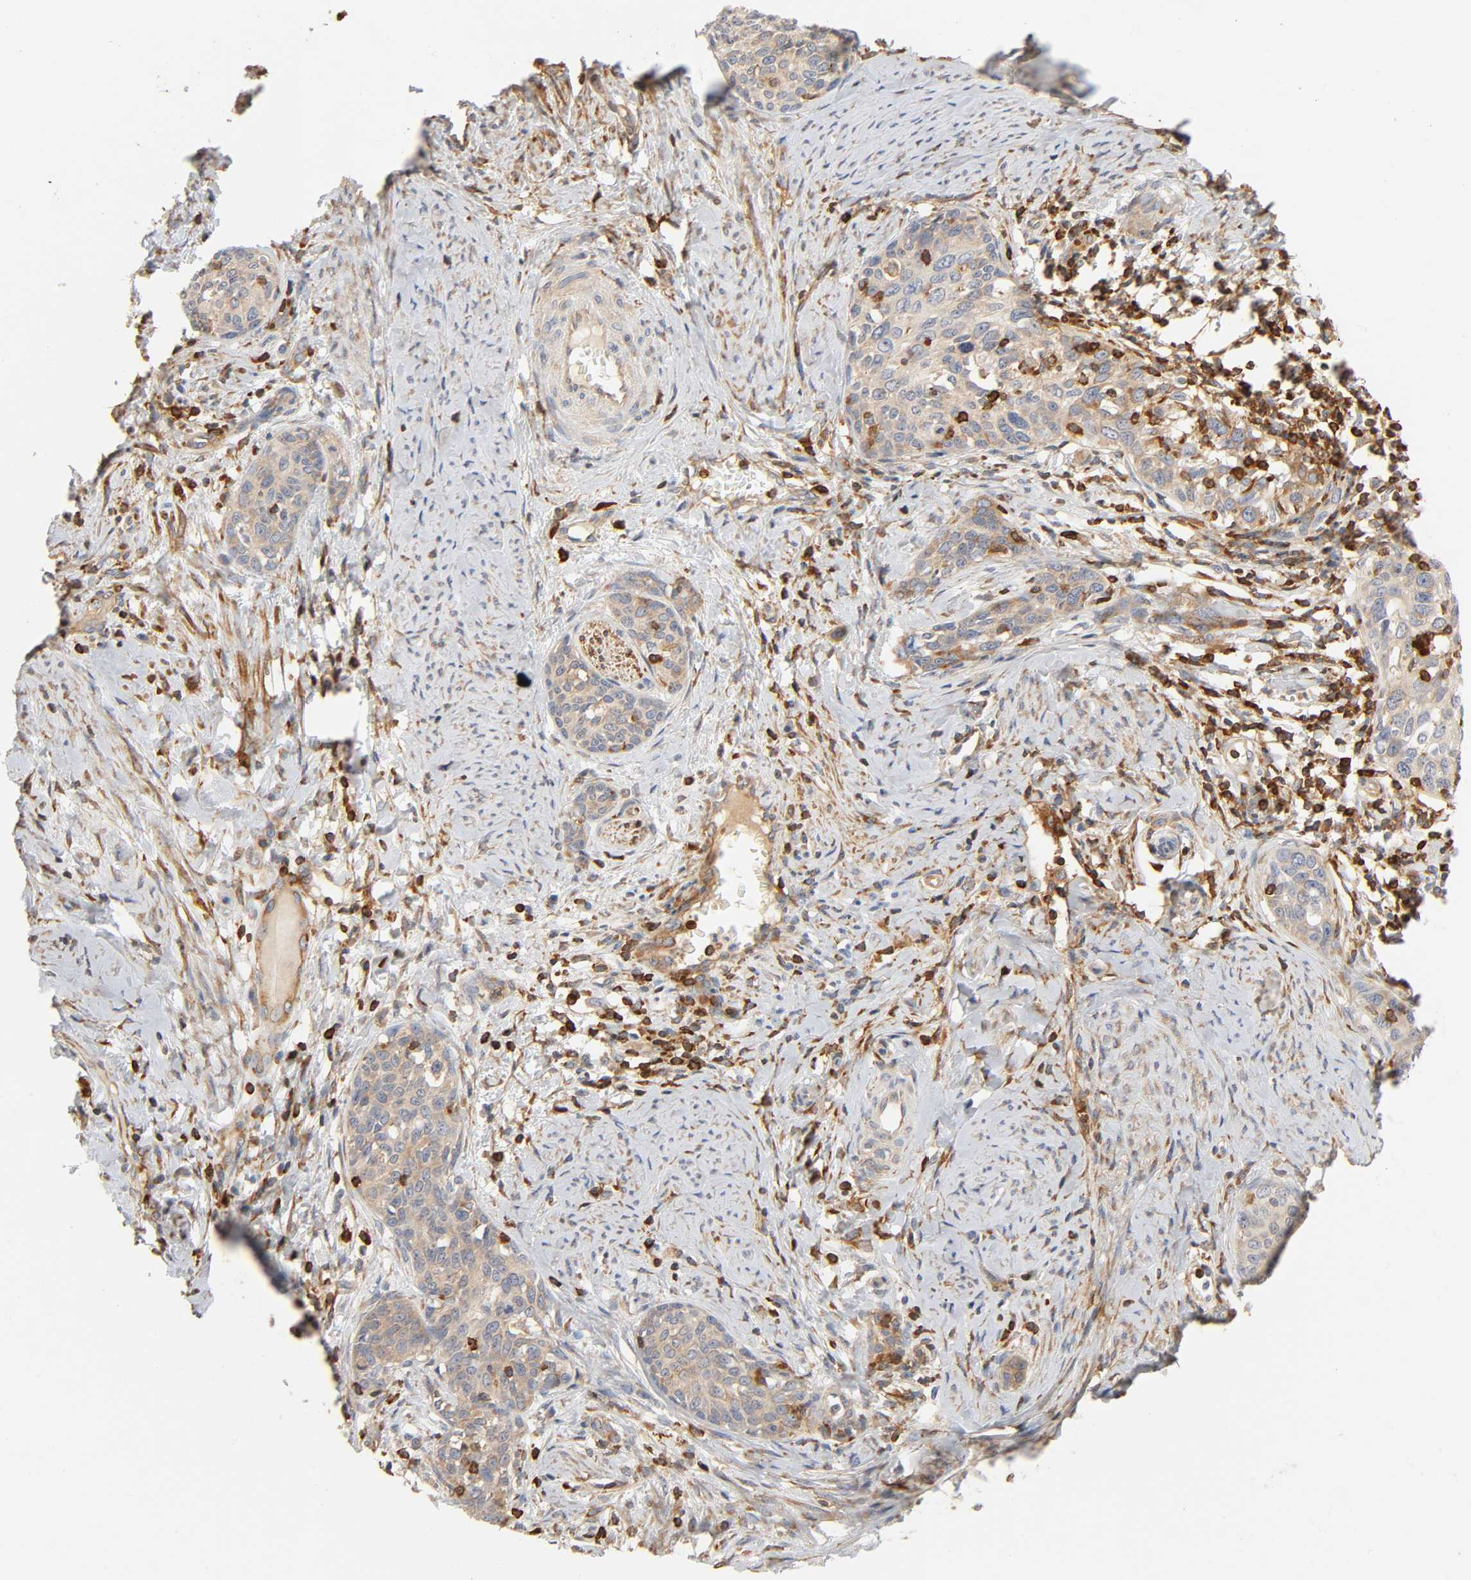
{"staining": {"intensity": "moderate", "quantity": "25%-75%", "location": "cytoplasmic/membranous"}, "tissue": "cervical cancer", "cell_type": "Tumor cells", "image_type": "cancer", "snomed": [{"axis": "morphology", "description": "Squamous cell carcinoma, NOS"}, {"axis": "morphology", "description": "Adenocarcinoma, NOS"}, {"axis": "topography", "description": "Cervix"}], "caption": "Human squamous cell carcinoma (cervical) stained with a protein marker shows moderate staining in tumor cells.", "gene": "BIN1", "patient": {"sex": "female", "age": 52}}